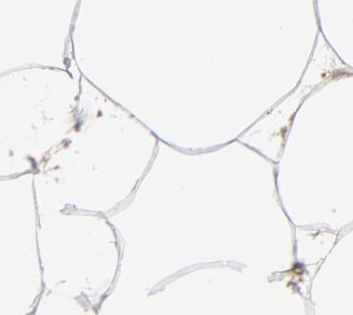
{"staining": {"intensity": "negative", "quantity": "none", "location": "none"}, "tissue": "adipose tissue", "cell_type": "Adipocytes", "image_type": "normal", "snomed": [{"axis": "morphology", "description": "Normal tissue, NOS"}, {"axis": "morphology", "description": "Duct carcinoma"}, {"axis": "topography", "description": "Breast"}, {"axis": "topography", "description": "Adipose tissue"}], "caption": "This is an immunohistochemistry (IHC) image of benign adipose tissue. There is no expression in adipocytes.", "gene": "TRADD", "patient": {"sex": "female", "age": 37}}